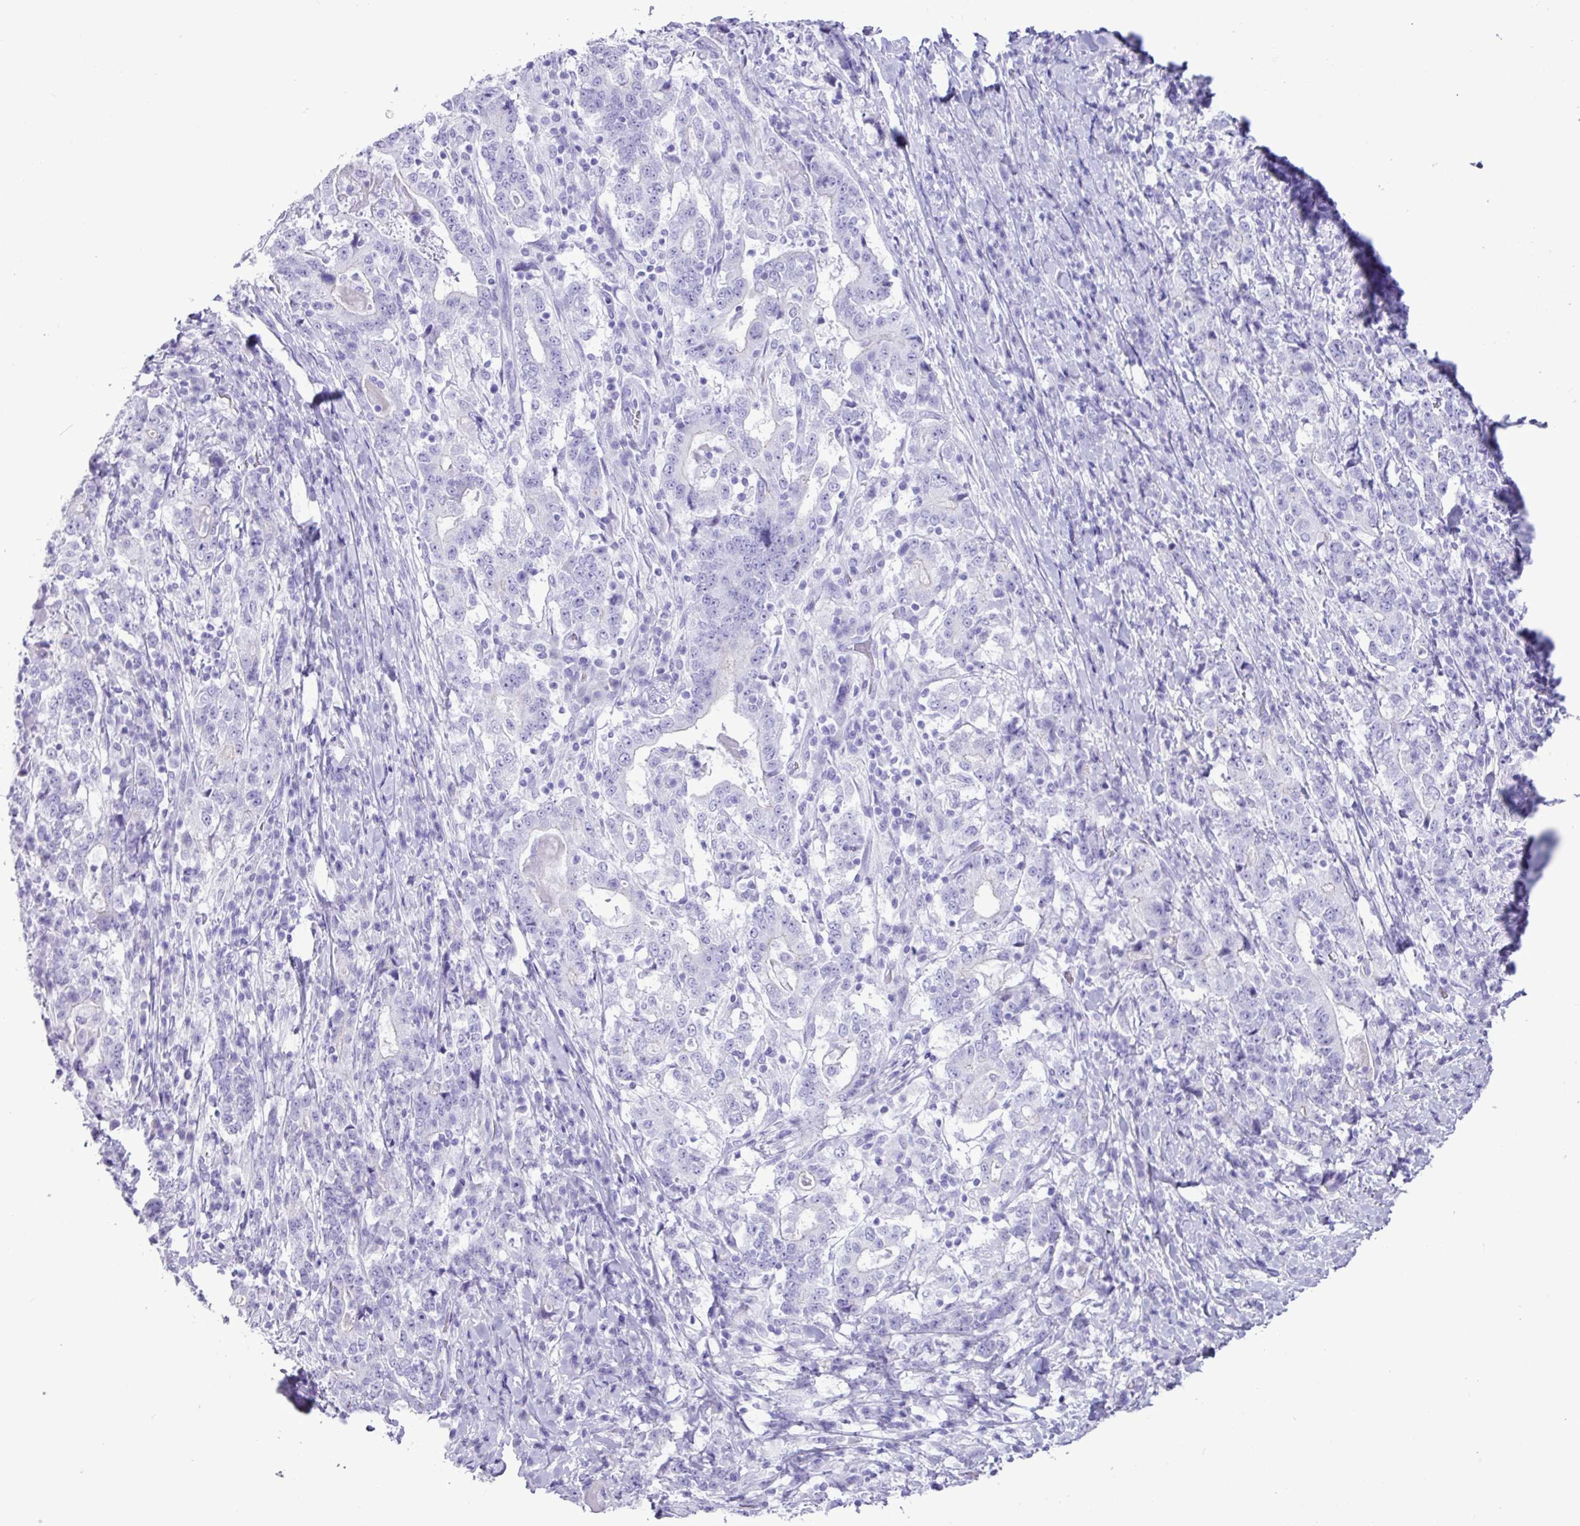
{"staining": {"intensity": "negative", "quantity": "none", "location": "none"}, "tissue": "stomach cancer", "cell_type": "Tumor cells", "image_type": "cancer", "snomed": [{"axis": "morphology", "description": "Normal tissue, NOS"}, {"axis": "morphology", "description": "Adenocarcinoma, NOS"}, {"axis": "topography", "description": "Stomach, upper"}, {"axis": "topography", "description": "Stomach"}], "caption": "A histopathology image of stomach adenocarcinoma stained for a protein shows no brown staining in tumor cells.", "gene": "CKMT2", "patient": {"sex": "male", "age": 59}}